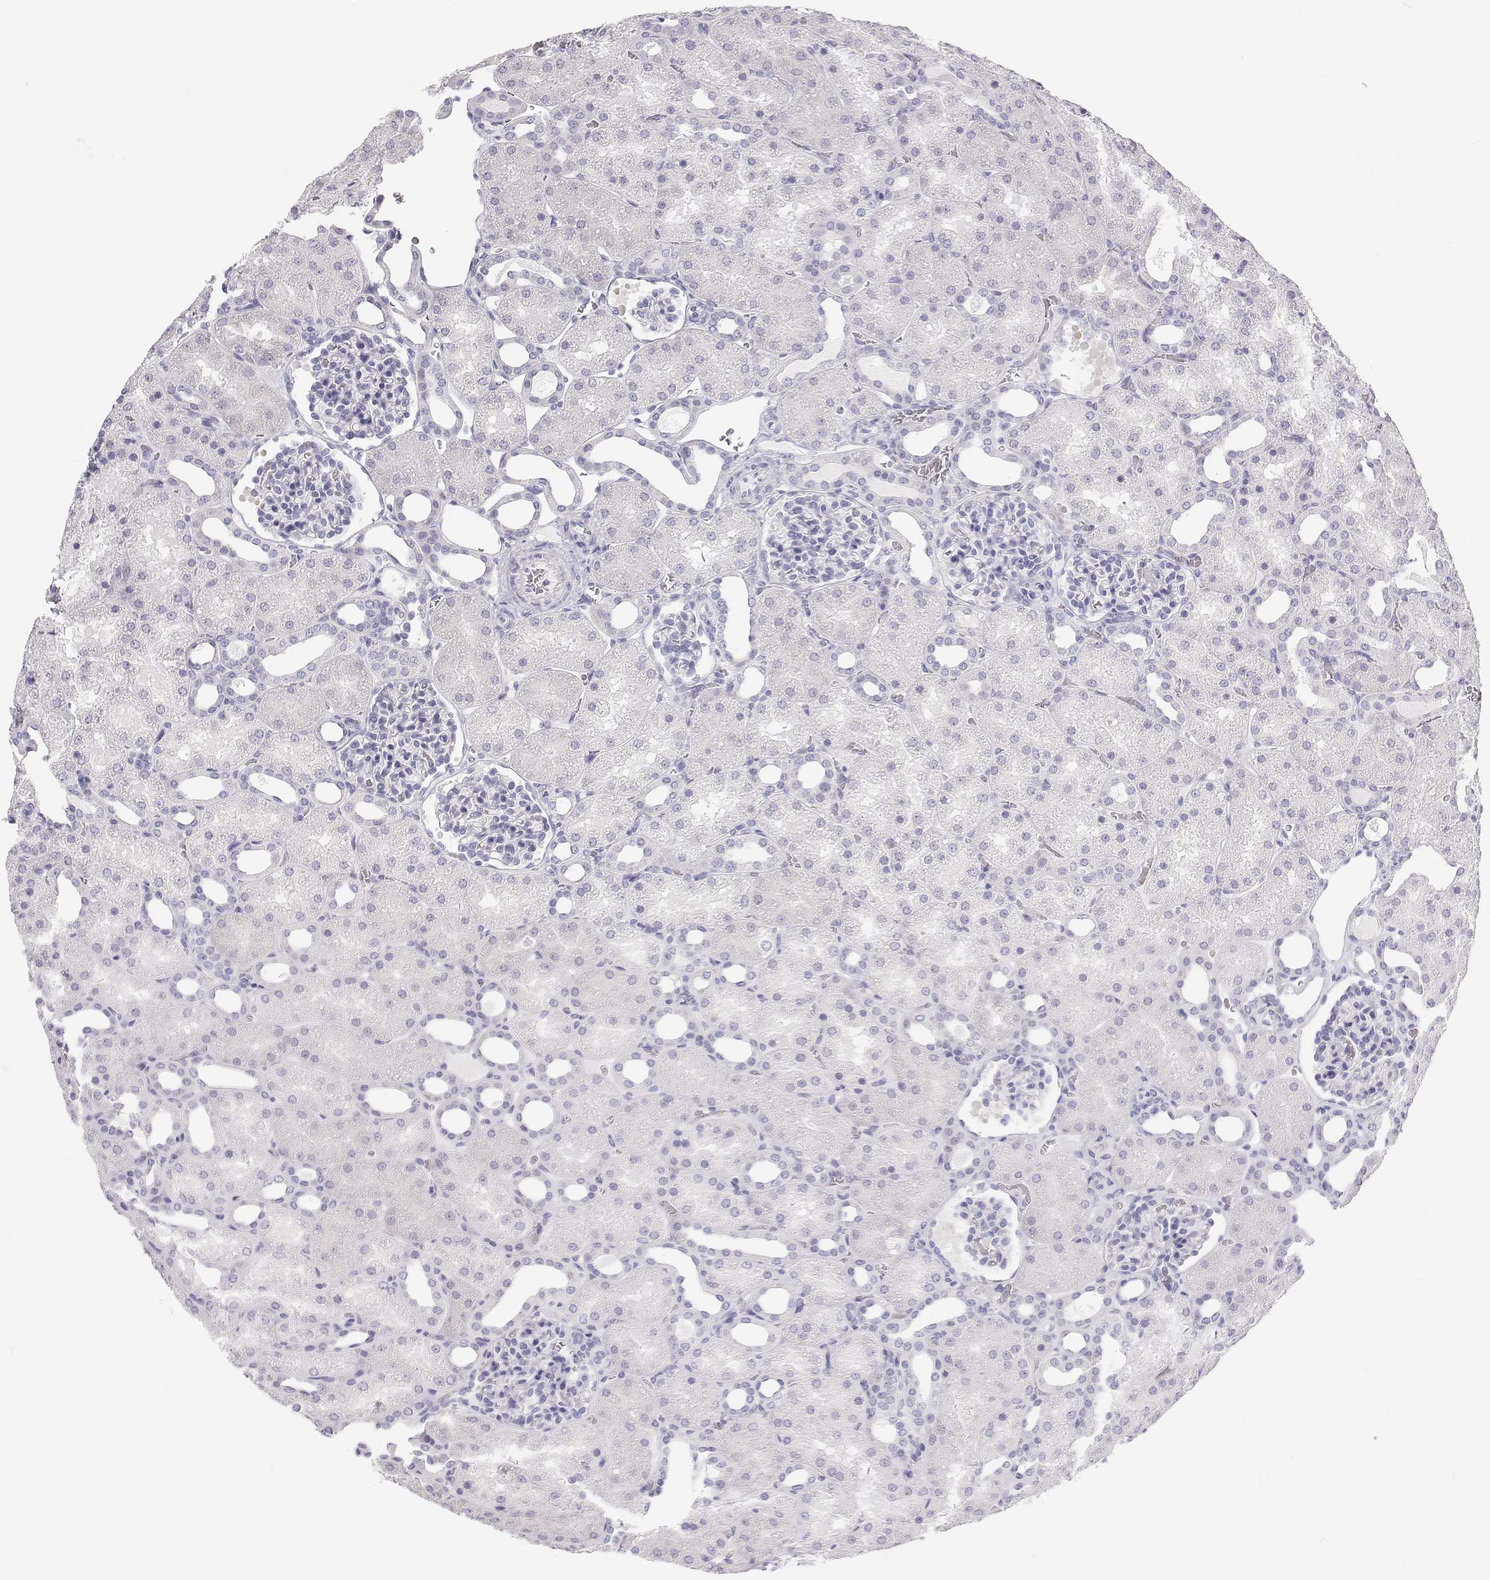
{"staining": {"intensity": "negative", "quantity": "none", "location": "none"}, "tissue": "kidney", "cell_type": "Cells in glomeruli", "image_type": "normal", "snomed": [{"axis": "morphology", "description": "Normal tissue, NOS"}, {"axis": "topography", "description": "Kidney"}], "caption": "An image of kidney stained for a protein reveals no brown staining in cells in glomeruli. Nuclei are stained in blue.", "gene": "TTN", "patient": {"sex": "male", "age": 2}}